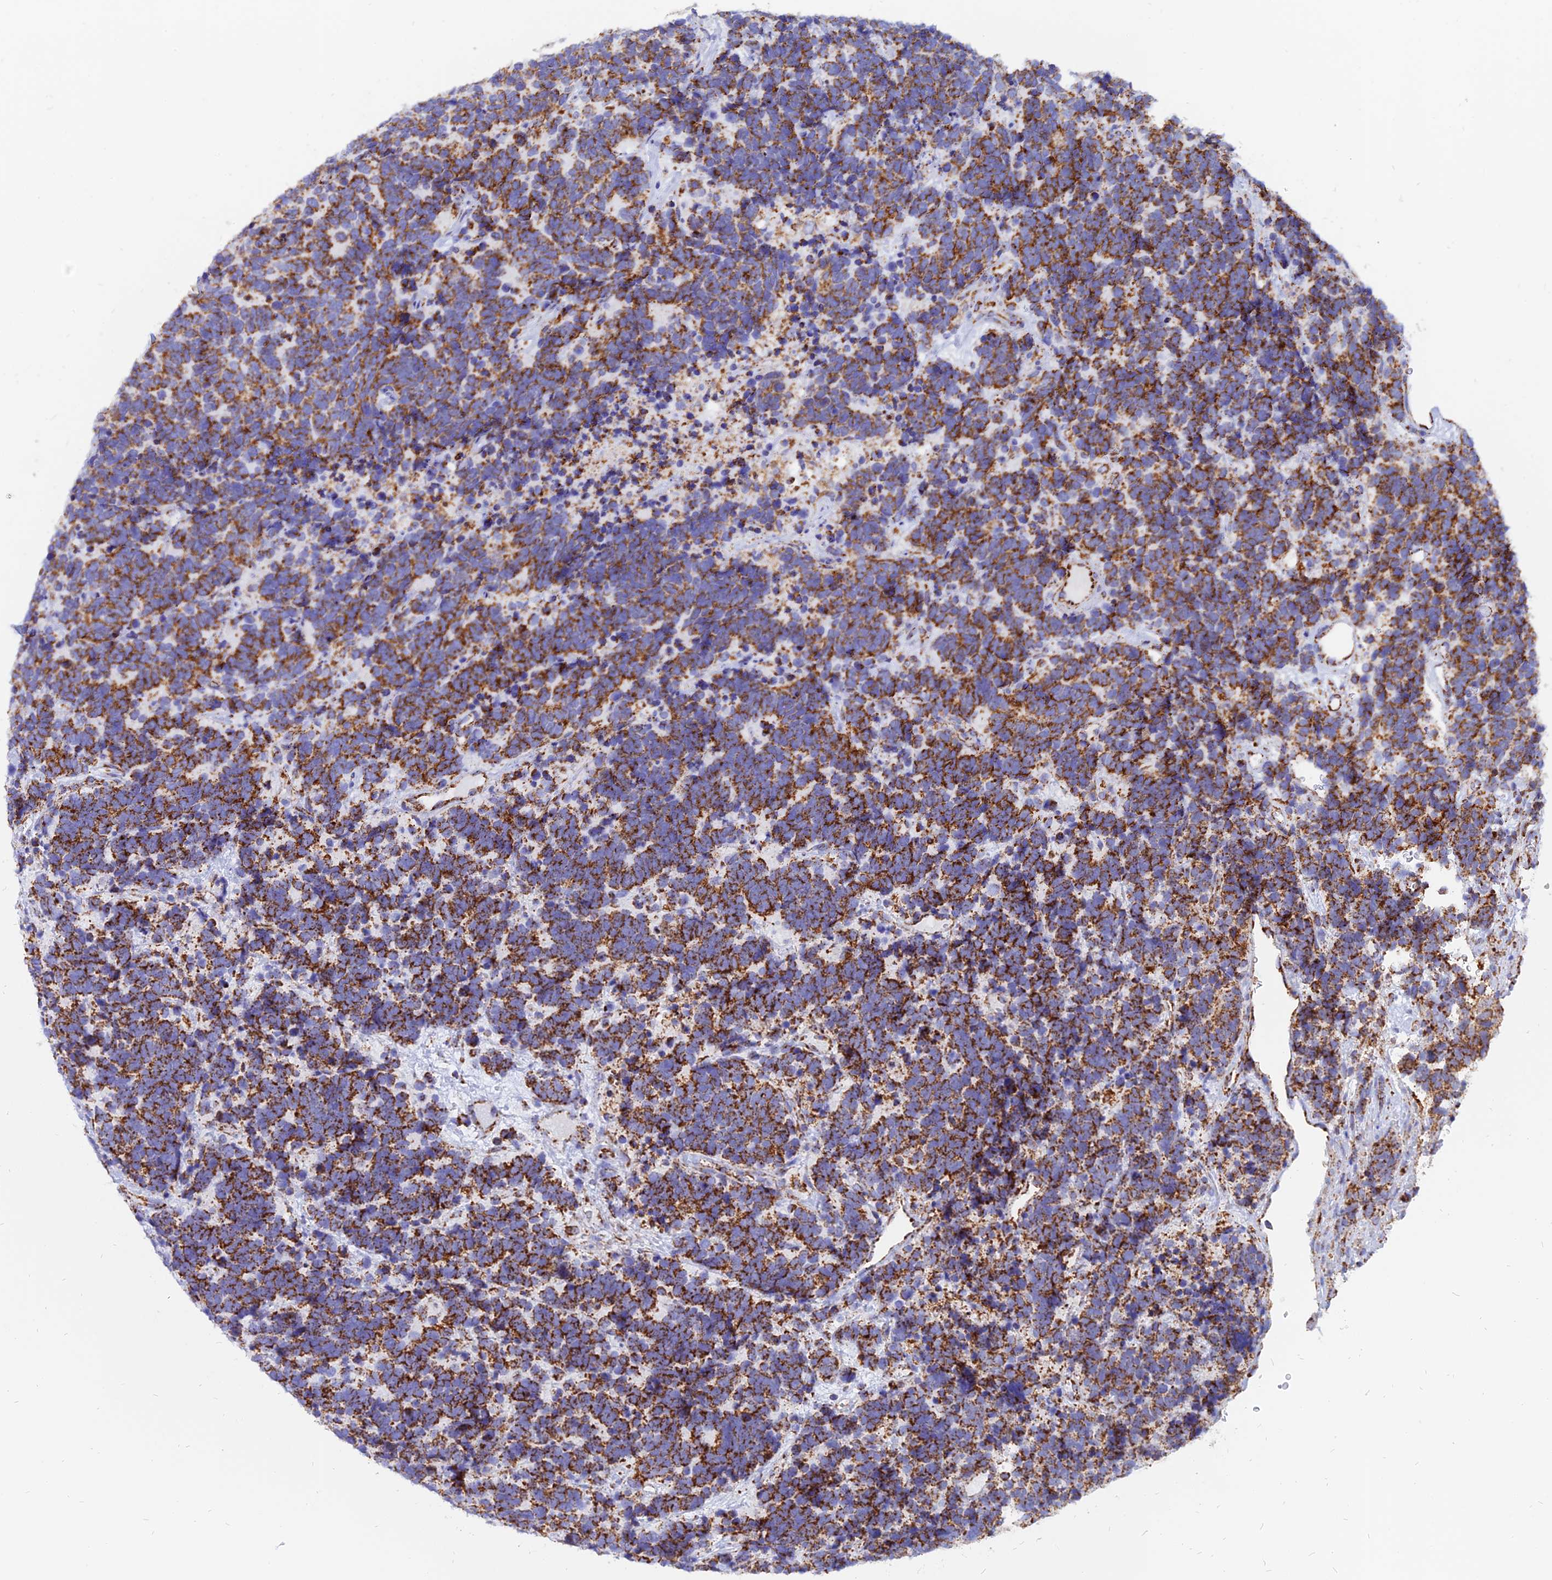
{"staining": {"intensity": "strong", "quantity": ">75%", "location": "cytoplasmic/membranous"}, "tissue": "carcinoid", "cell_type": "Tumor cells", "image_type": "cancer", "snomed": [{"axis": "morphology", "description": "Carcinoma, NOS"}, {"axis": "morphology", "description": "Carcinoid, malignant, NOS"}, {"axis": "topography", "description": "Urinary bladder"}], "caption": "Tumor cells show high levels of strong cytoplasmic/membranous expression in about >75% of cells in carcinoma.", "gene": "NDUFB6", "patient": {"sex": "male", "age": 57}}